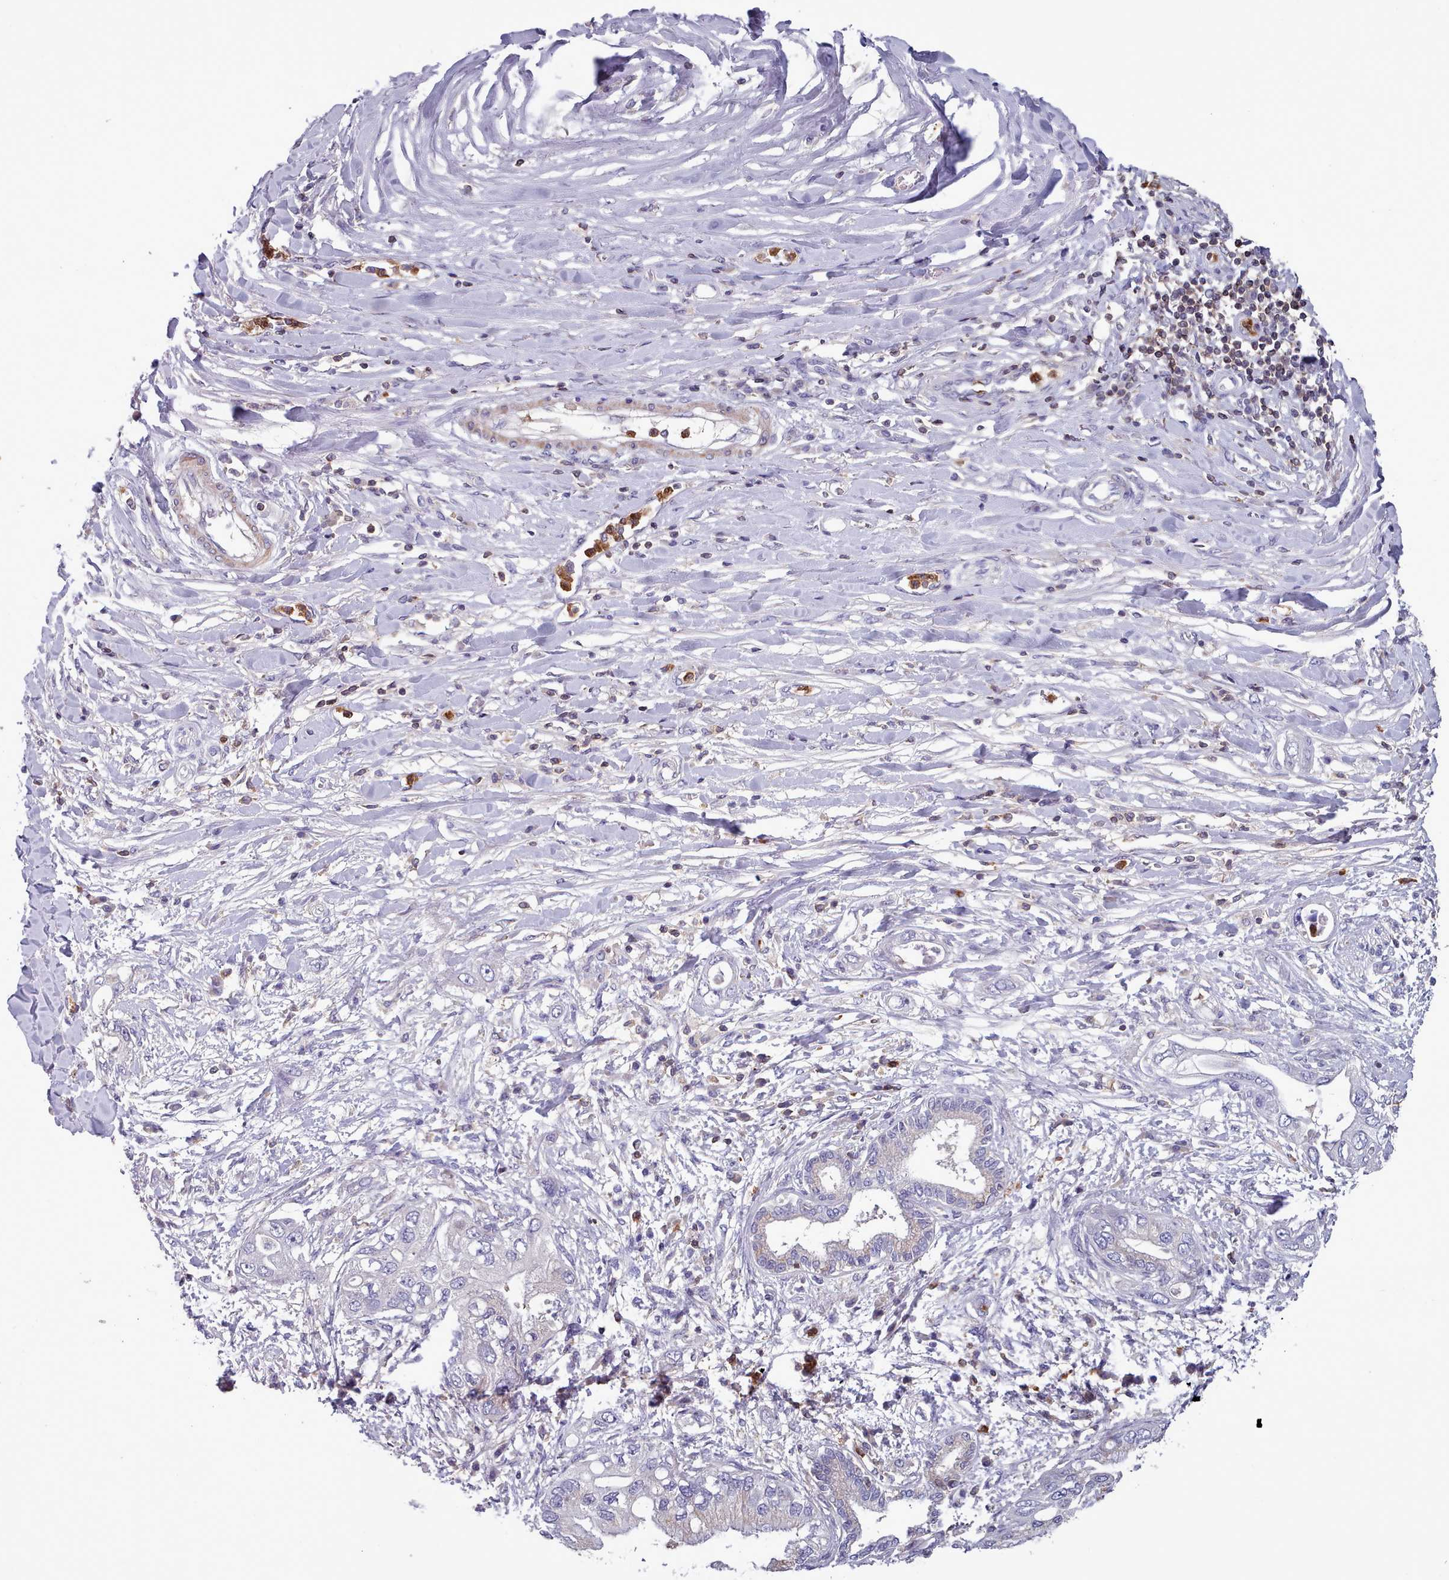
{"staining": {"intensity": "negative", "quantity": "none", "location": "none"}, "tissue": "pancreatic cancer", "cell_type": "Tumor cells", "image_type": "cancer", "snomed": [{"axis": "morphology", "description": "Inflammation, NOS"}, {"axis": "morphology", "description": "Adenocarcinoma, NOS"}, {"axis": "topography", "description": "Pancreas"}], "caption": "Immunohistochemistry histopathology image of neoplastic tissue: human pancreatic cancer (adenocarcinoma) stained with DAB (3,3'-diaminobenzidine) shows no significant protein staining in tumor cells.", "gene": "RAC2", "patient": {"sex": "female", "age": 56}}